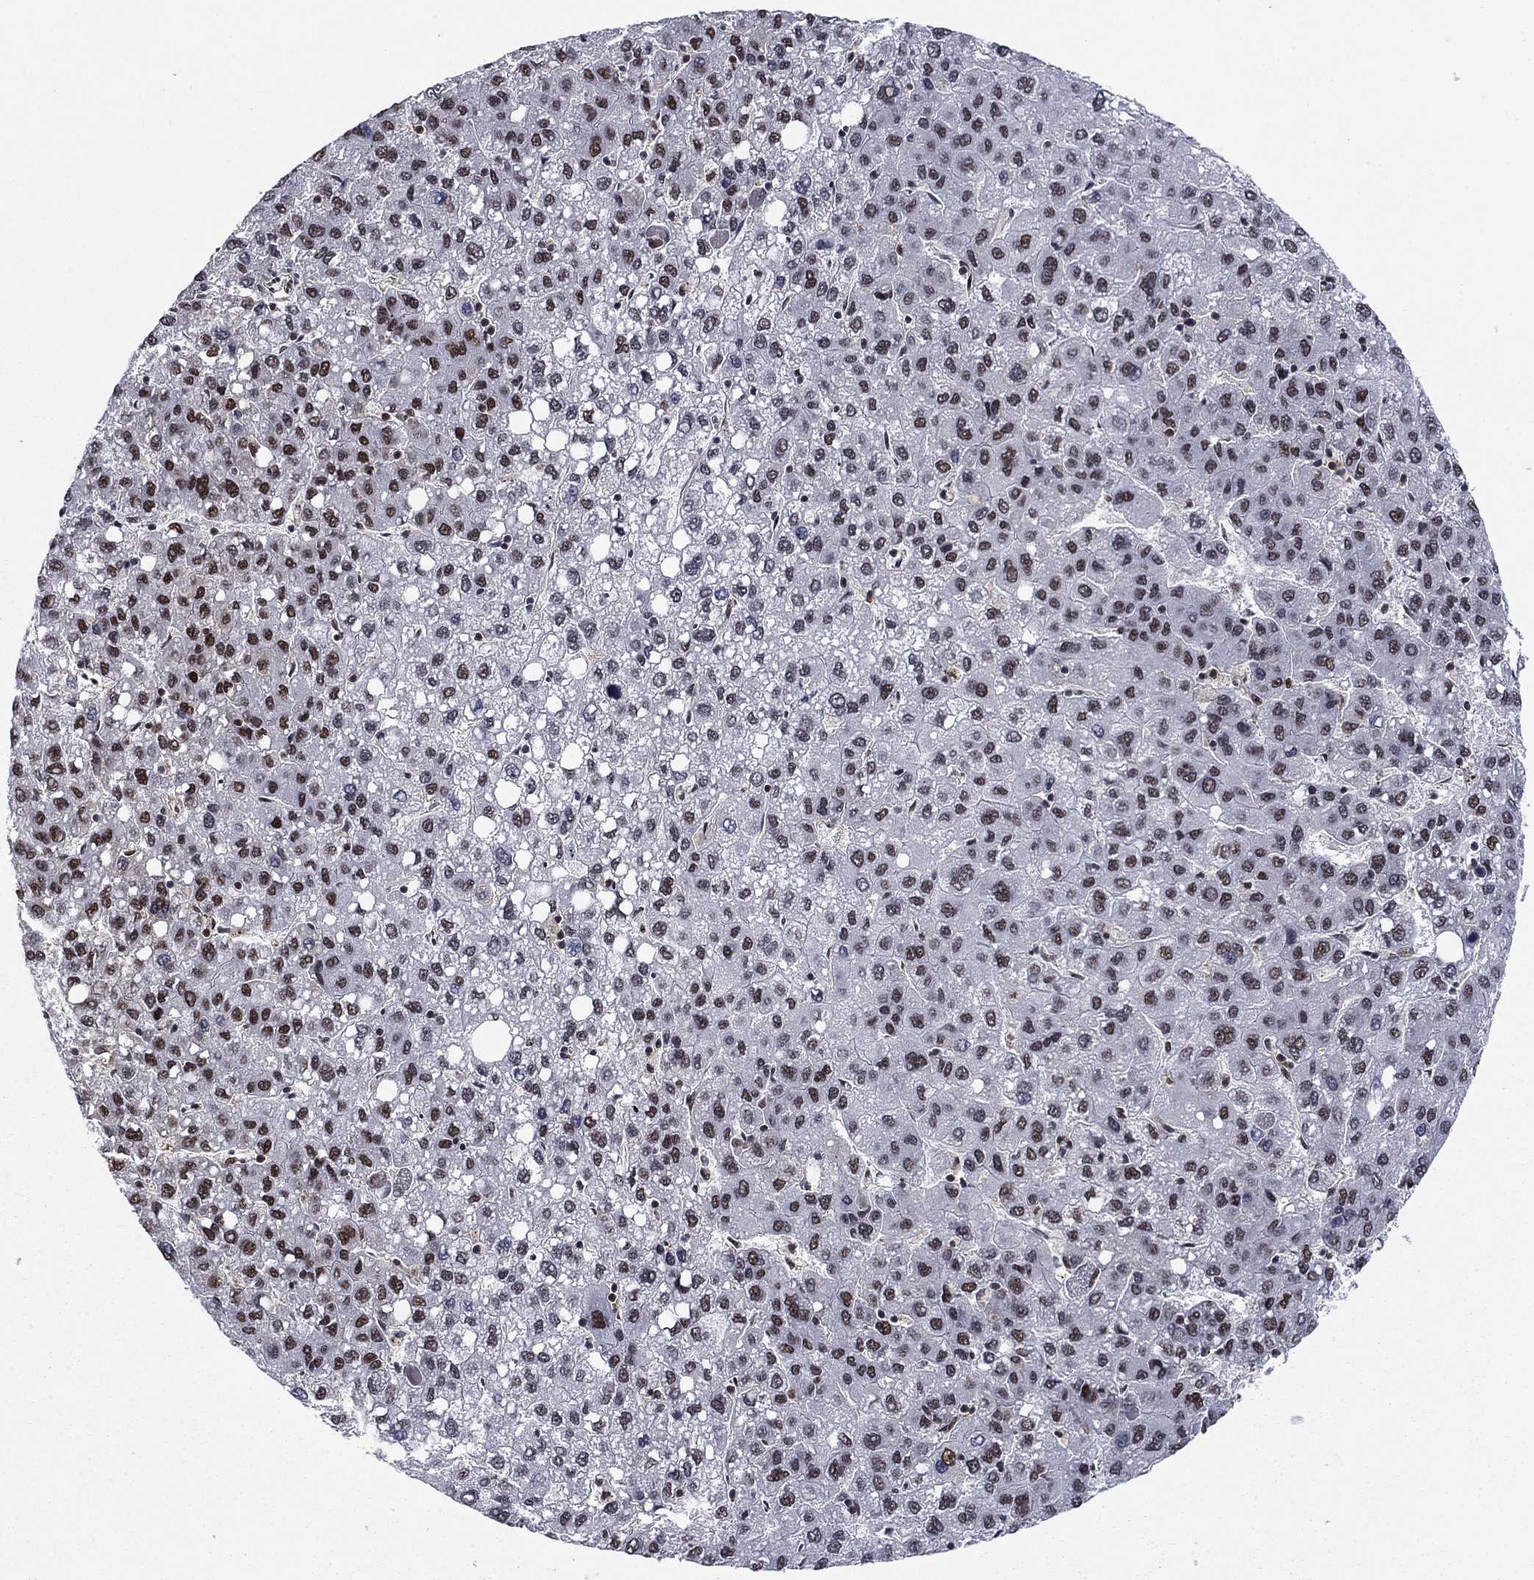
{"staining": {"intensity": "strong", "quantity": "25%-75%", "location": "nuclear"}, "tissue": "liver cancer", "cell_type": "Tumor cells", "image_type": "cancer", "snomed": [{"axis": "morphology", "description": "Carcinoma, Hepatocellular, NOS"}, {"axis": "topography", "description": "Liver"}], "caption": "Immunohistochemistry (IHC) micrograph of hepatocellular carcinoma (liver) stained for a protein (brown), which demonstrates high levels of strong nuclear expression in about 25%-75% of tumor cells.", "gene": "RPRD1B", "patient": {"sex": "female", "age": 82}}